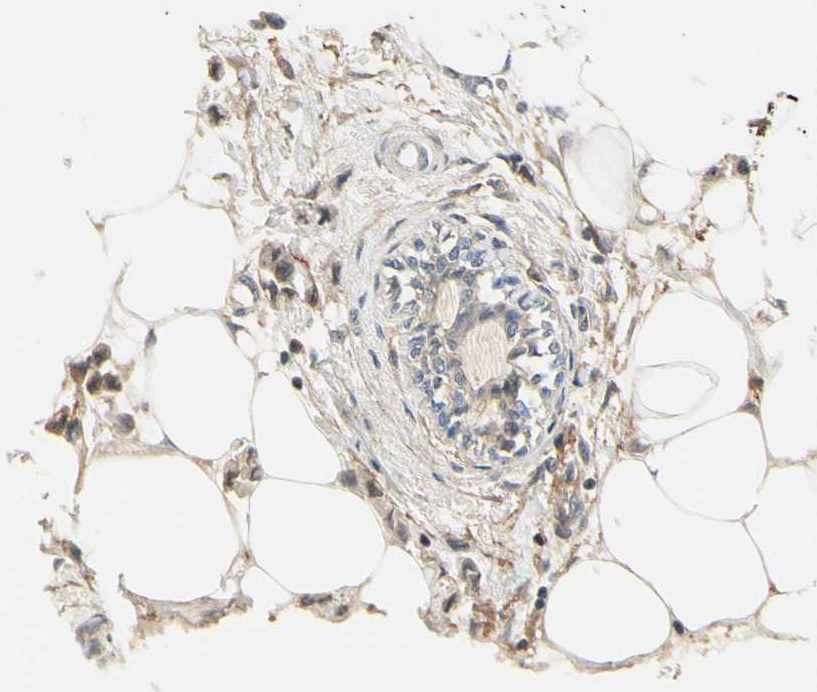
{"staining": {"intensity": "weak", "quantity": "25%-75%", "location": "cytoplasmic/membranous"}, "tissue": "breast cancer", "cell_type": "Tumor cells", "image_type": "cancer", "snomed": [{"axis": "morphology", "description": "Lobular carcinoma"}, {"axis": "topography", "description": "Breast"}], "caption": "Protein analysis of breast cancer tissue shows weak cytoplasmic/membranous positivity in about 25%-75% of tumor cells.", "gene": "NFYA", "patient": {"sex": "female", "age": 51}}